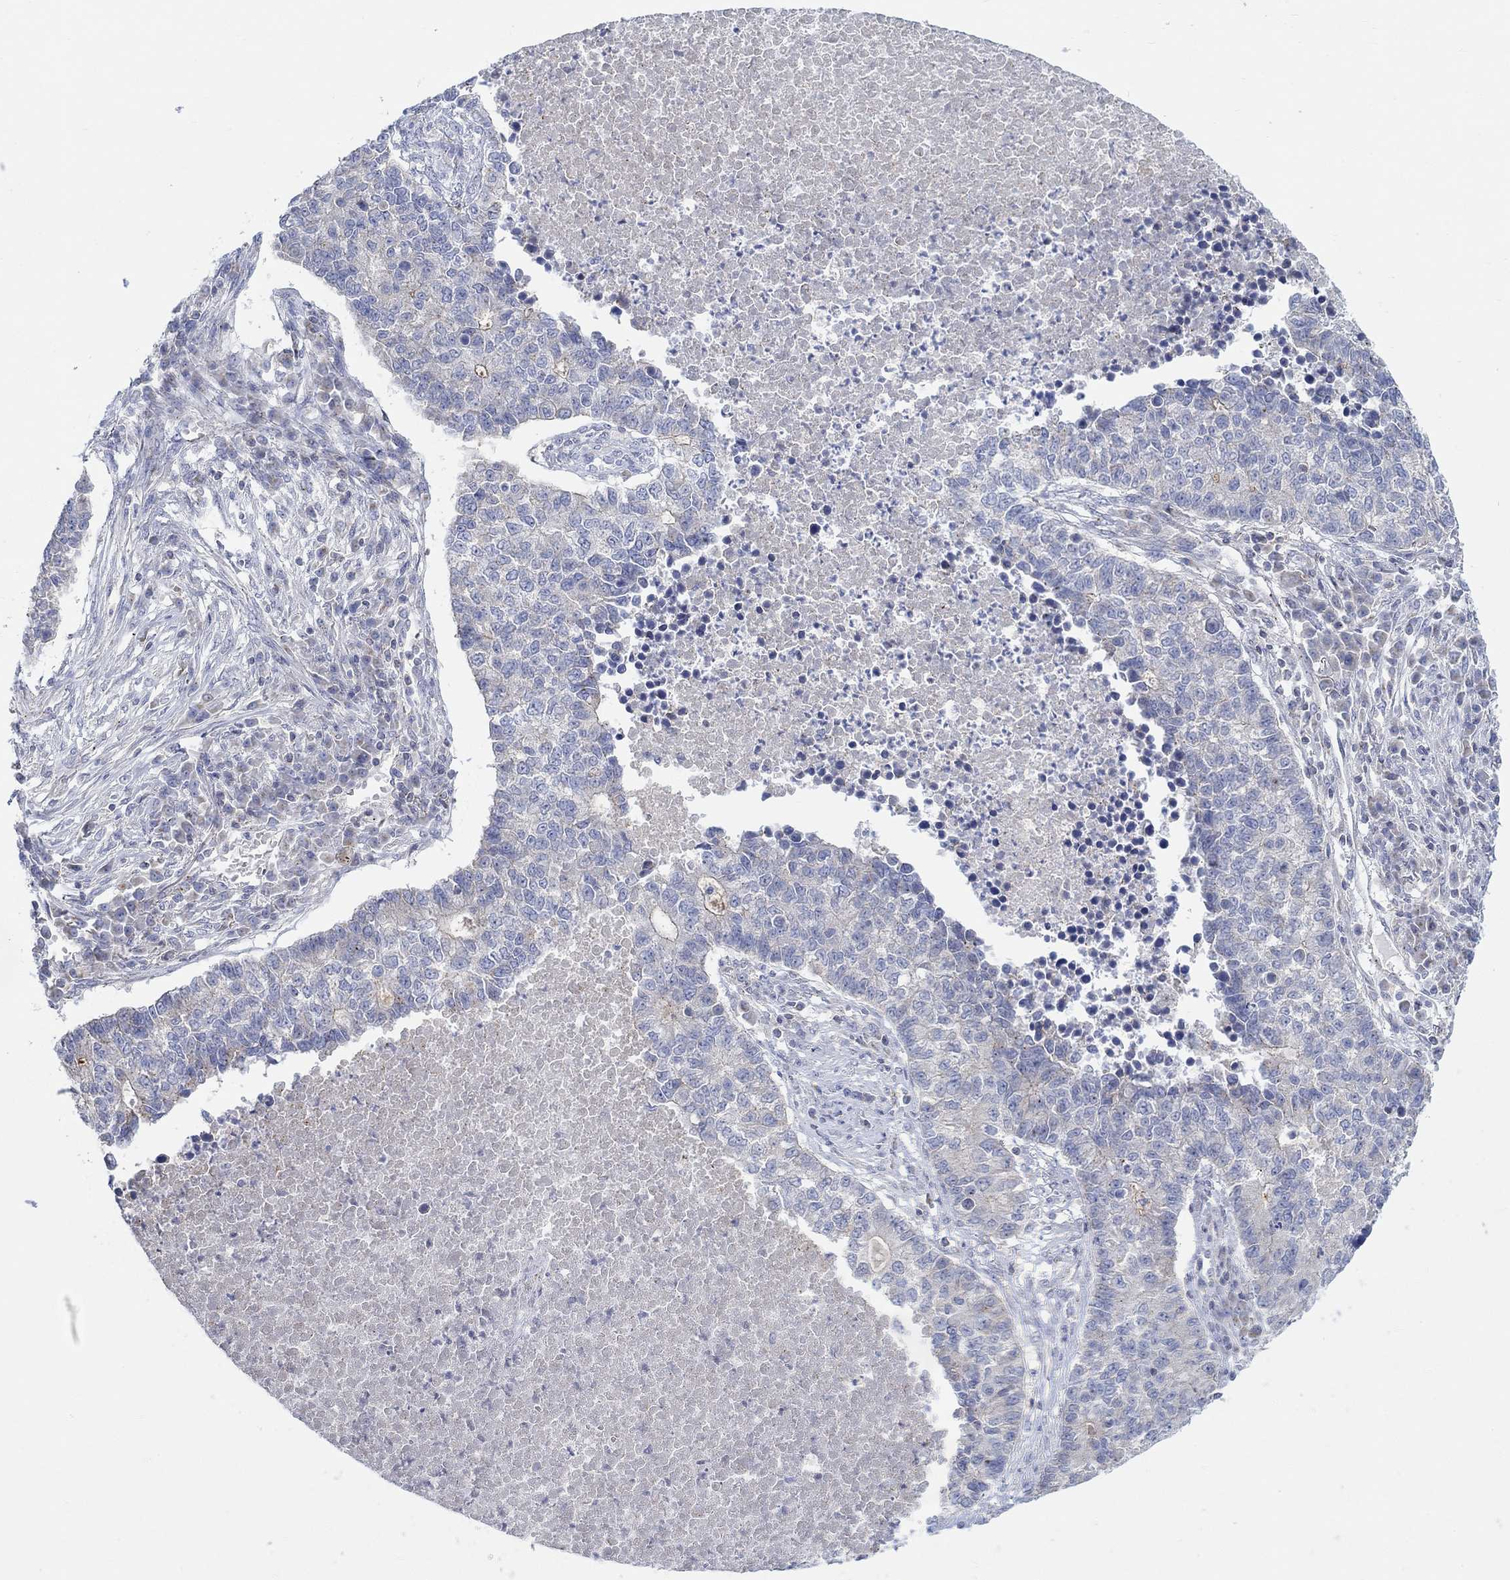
{"staining": {"intensity": "weak", "quantity": "<25%", "location": "cytoplasmic/membranous"}, "tissue": "lung cancer", "cell_type": "Tumor cells", "image_type": "cancer", "snomed": [{"axis": "morphology", "description": "Adenocarcinoma, NOS"}, {"axis": "topography", "description": "Lung"}], "caption": "A high-resolution image shows immunohistochemistry (IHC) staining of lung cancer (adenocarcinoma), which displays no significant staining in tumor cells.", "gene": "NAV3", "patient": {"sex": "male", "age": 57}}